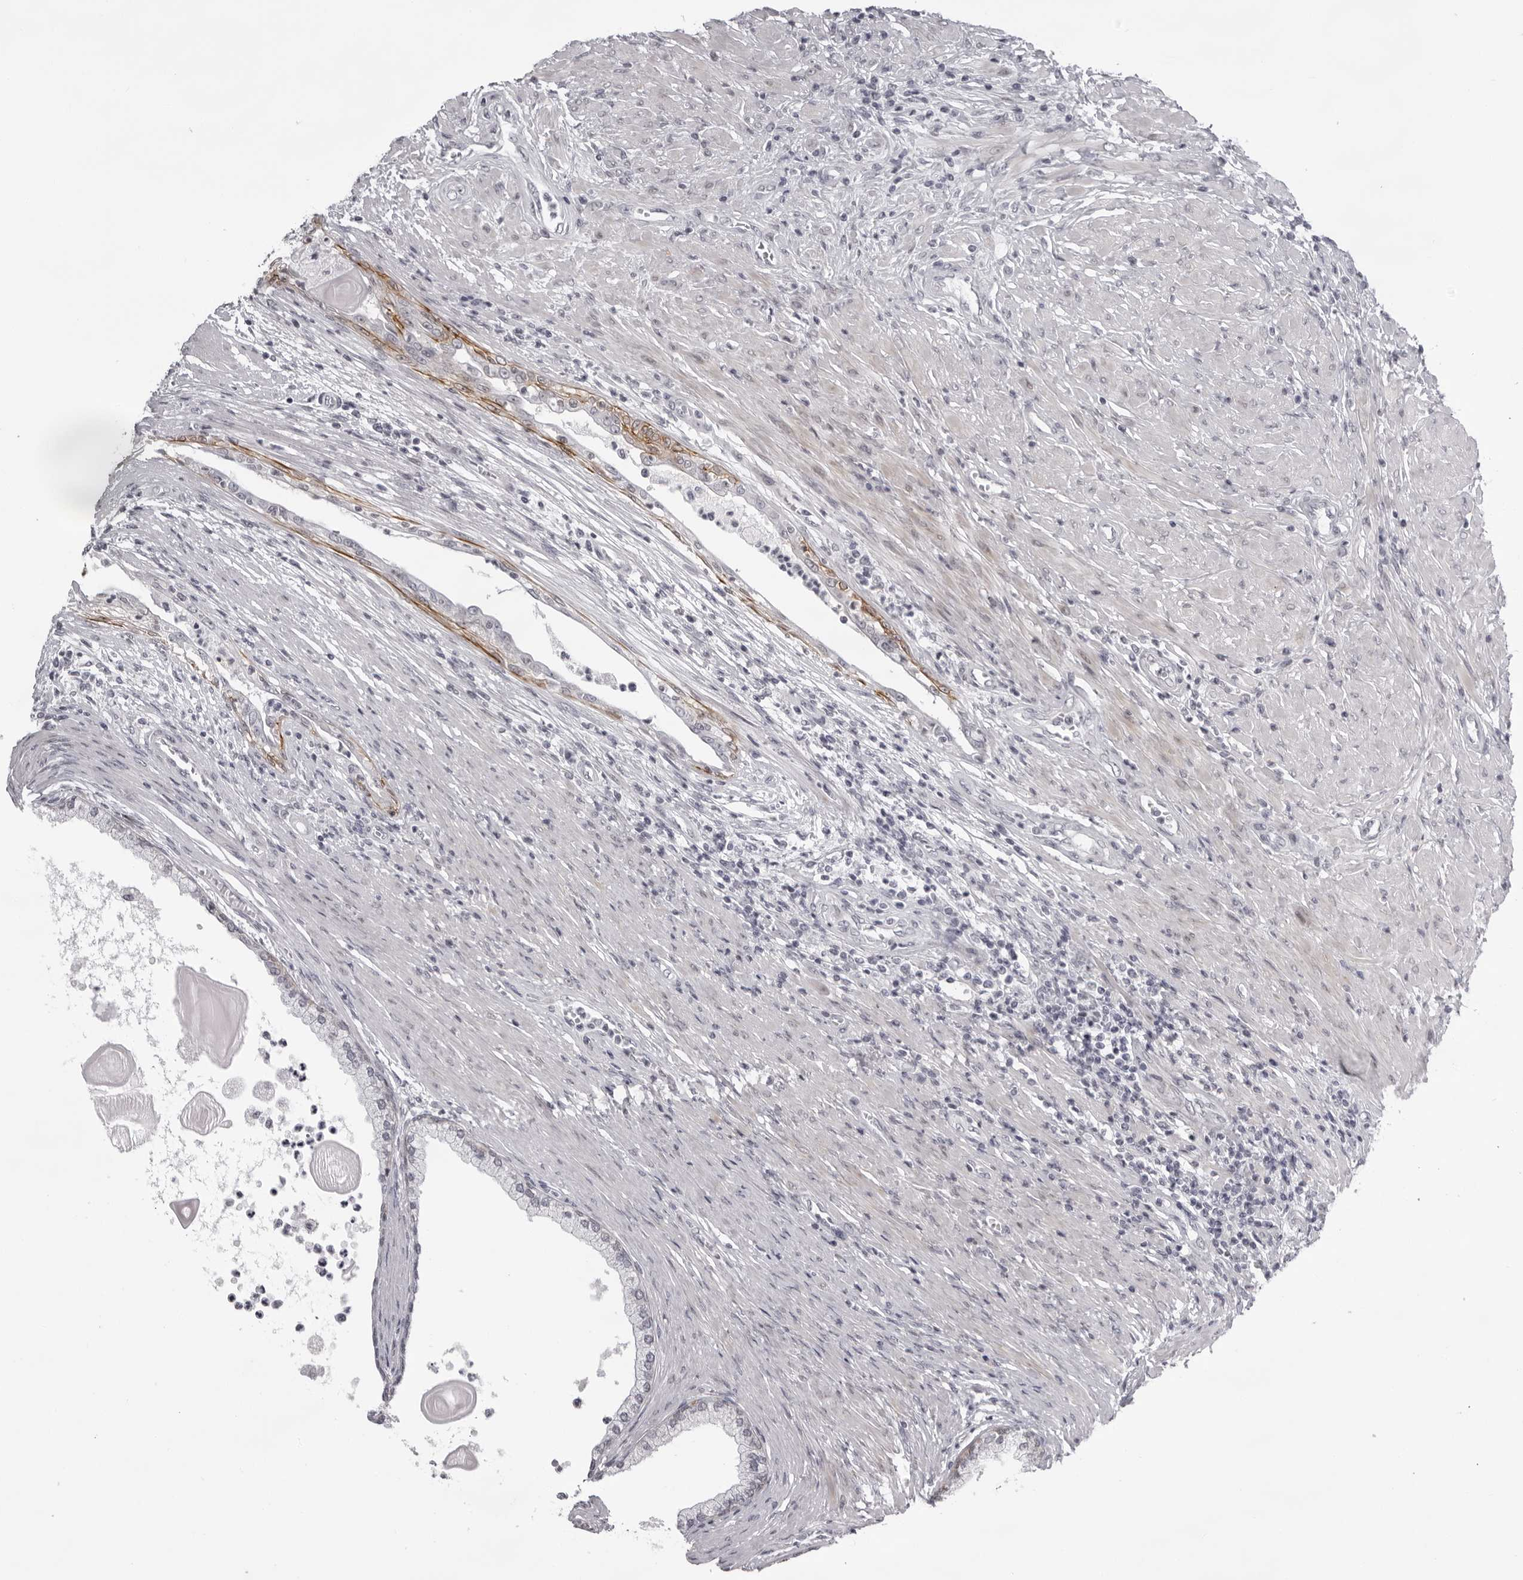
{"staining": {"intensity": "negative", "quantity": "none", "location": "none"}, "tissue": "prostate cancer", "cell_type": "Tumor cells", "image_type": "cancer", "snomed": [{"axis": "morphology", "description": "Normal tissue, NOS"}, {"axis": "morphology", "description": "Adenocarcinoma, Low grade"}, {"axis": "topography", "description": "Prostate"}, {"axis": "topography", "description": "Peripheral nerve tissue"}], "caption": "A micrograph of human prostate low-grade adenocarcinoma is negative for staining in tumor cells.", "gene": "NUDT18", "patient": {"sex": "male", "age": 71}}